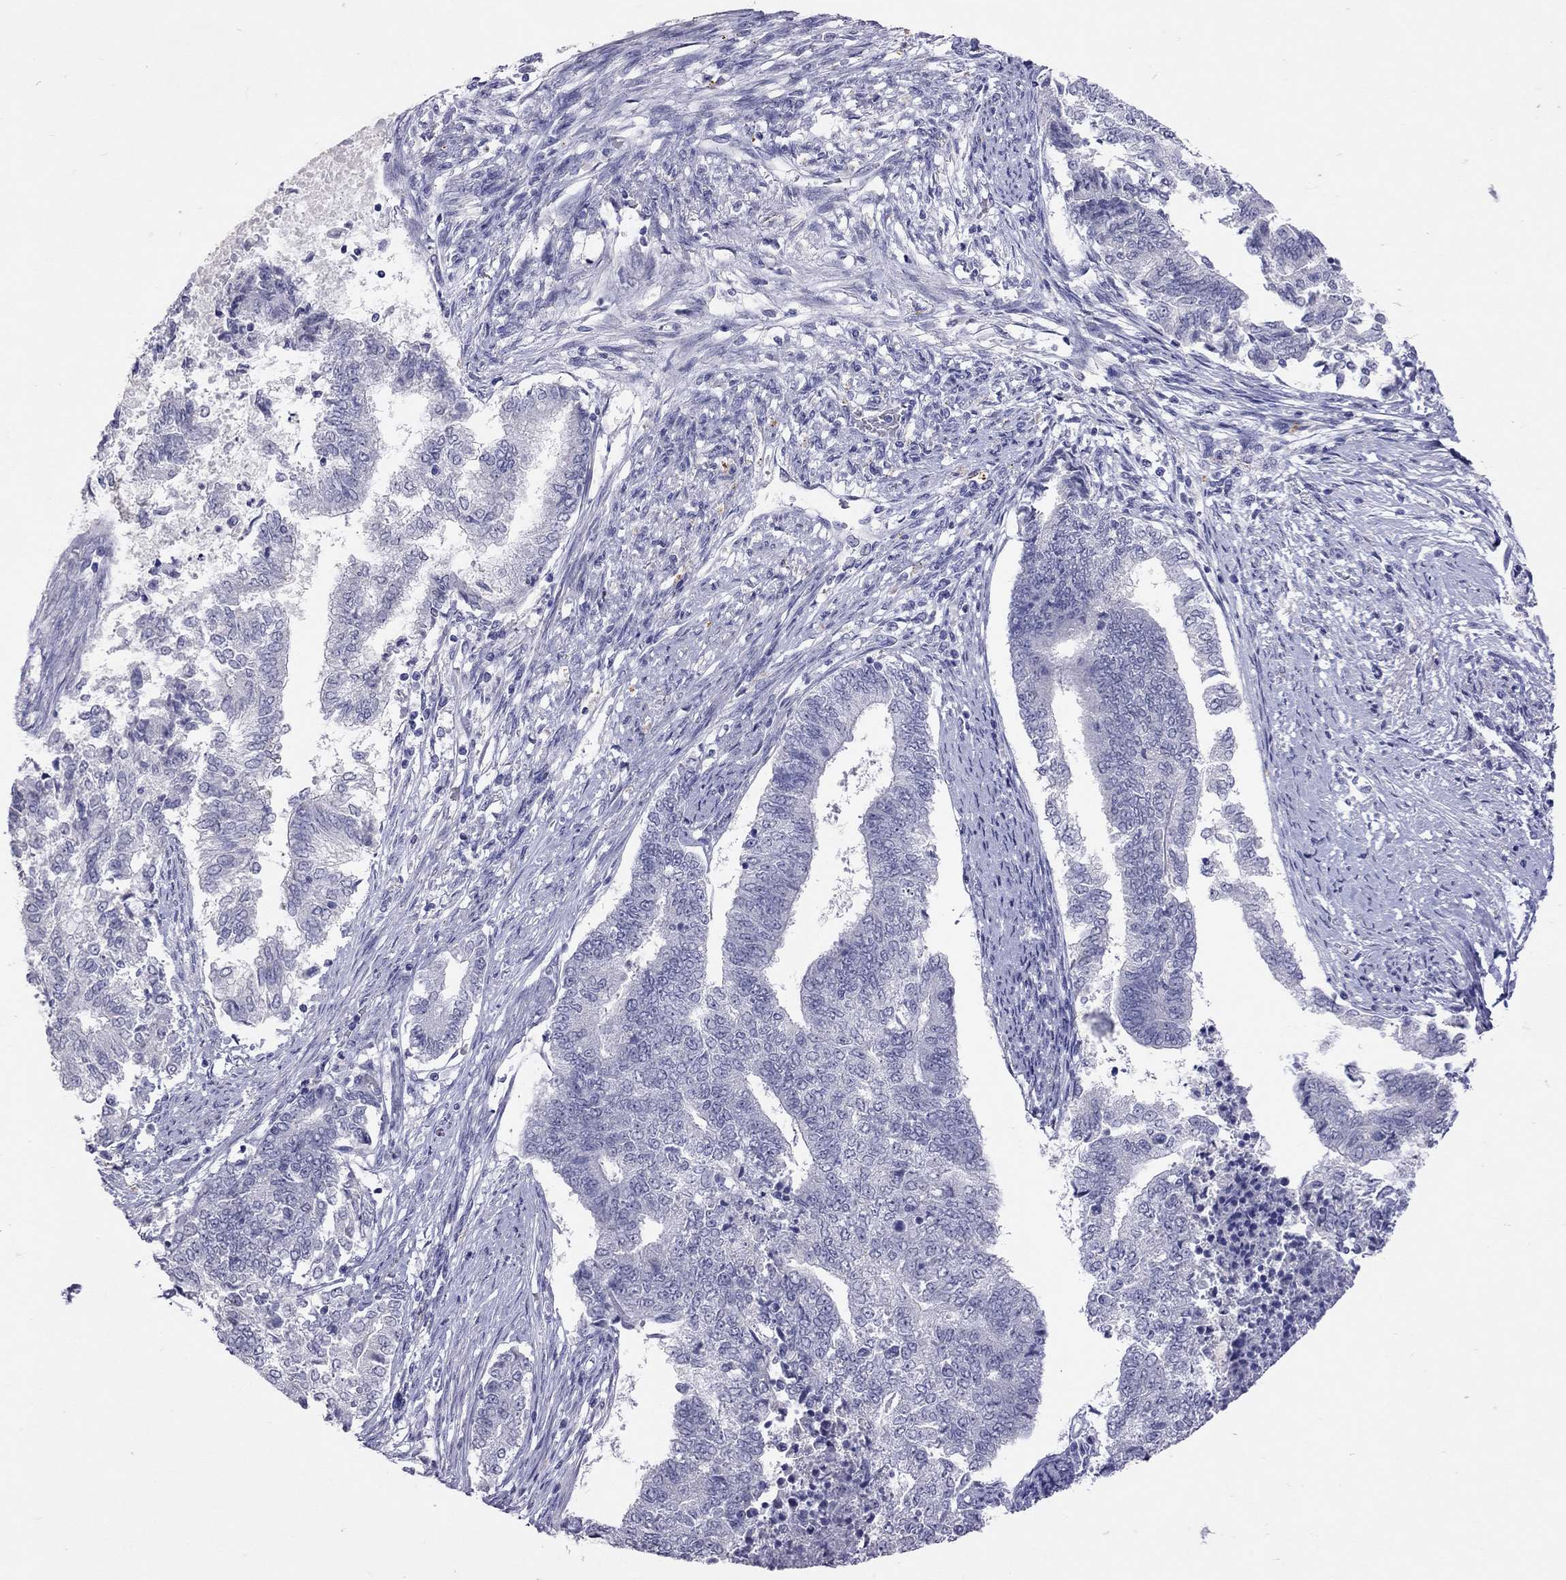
{"staining": {"intensity": "negative", "quantity": "none", "location": "none"}, "tissue": "endometrial cancer", "cell_type": "Tumor cells", "image_type": "cancer", "snomed": [{"axis": "morphology", "description": "Adenocarcinoma, NOS"}, {"axis": "topography", "description": "Endometrium"}], "caption": "Immunohistochemistry of human endometrial adenocarcinoma reveals no expression in tumor cells.", "gene": "SLAMF1", "patient": {"sex": "female", "age": 65}}